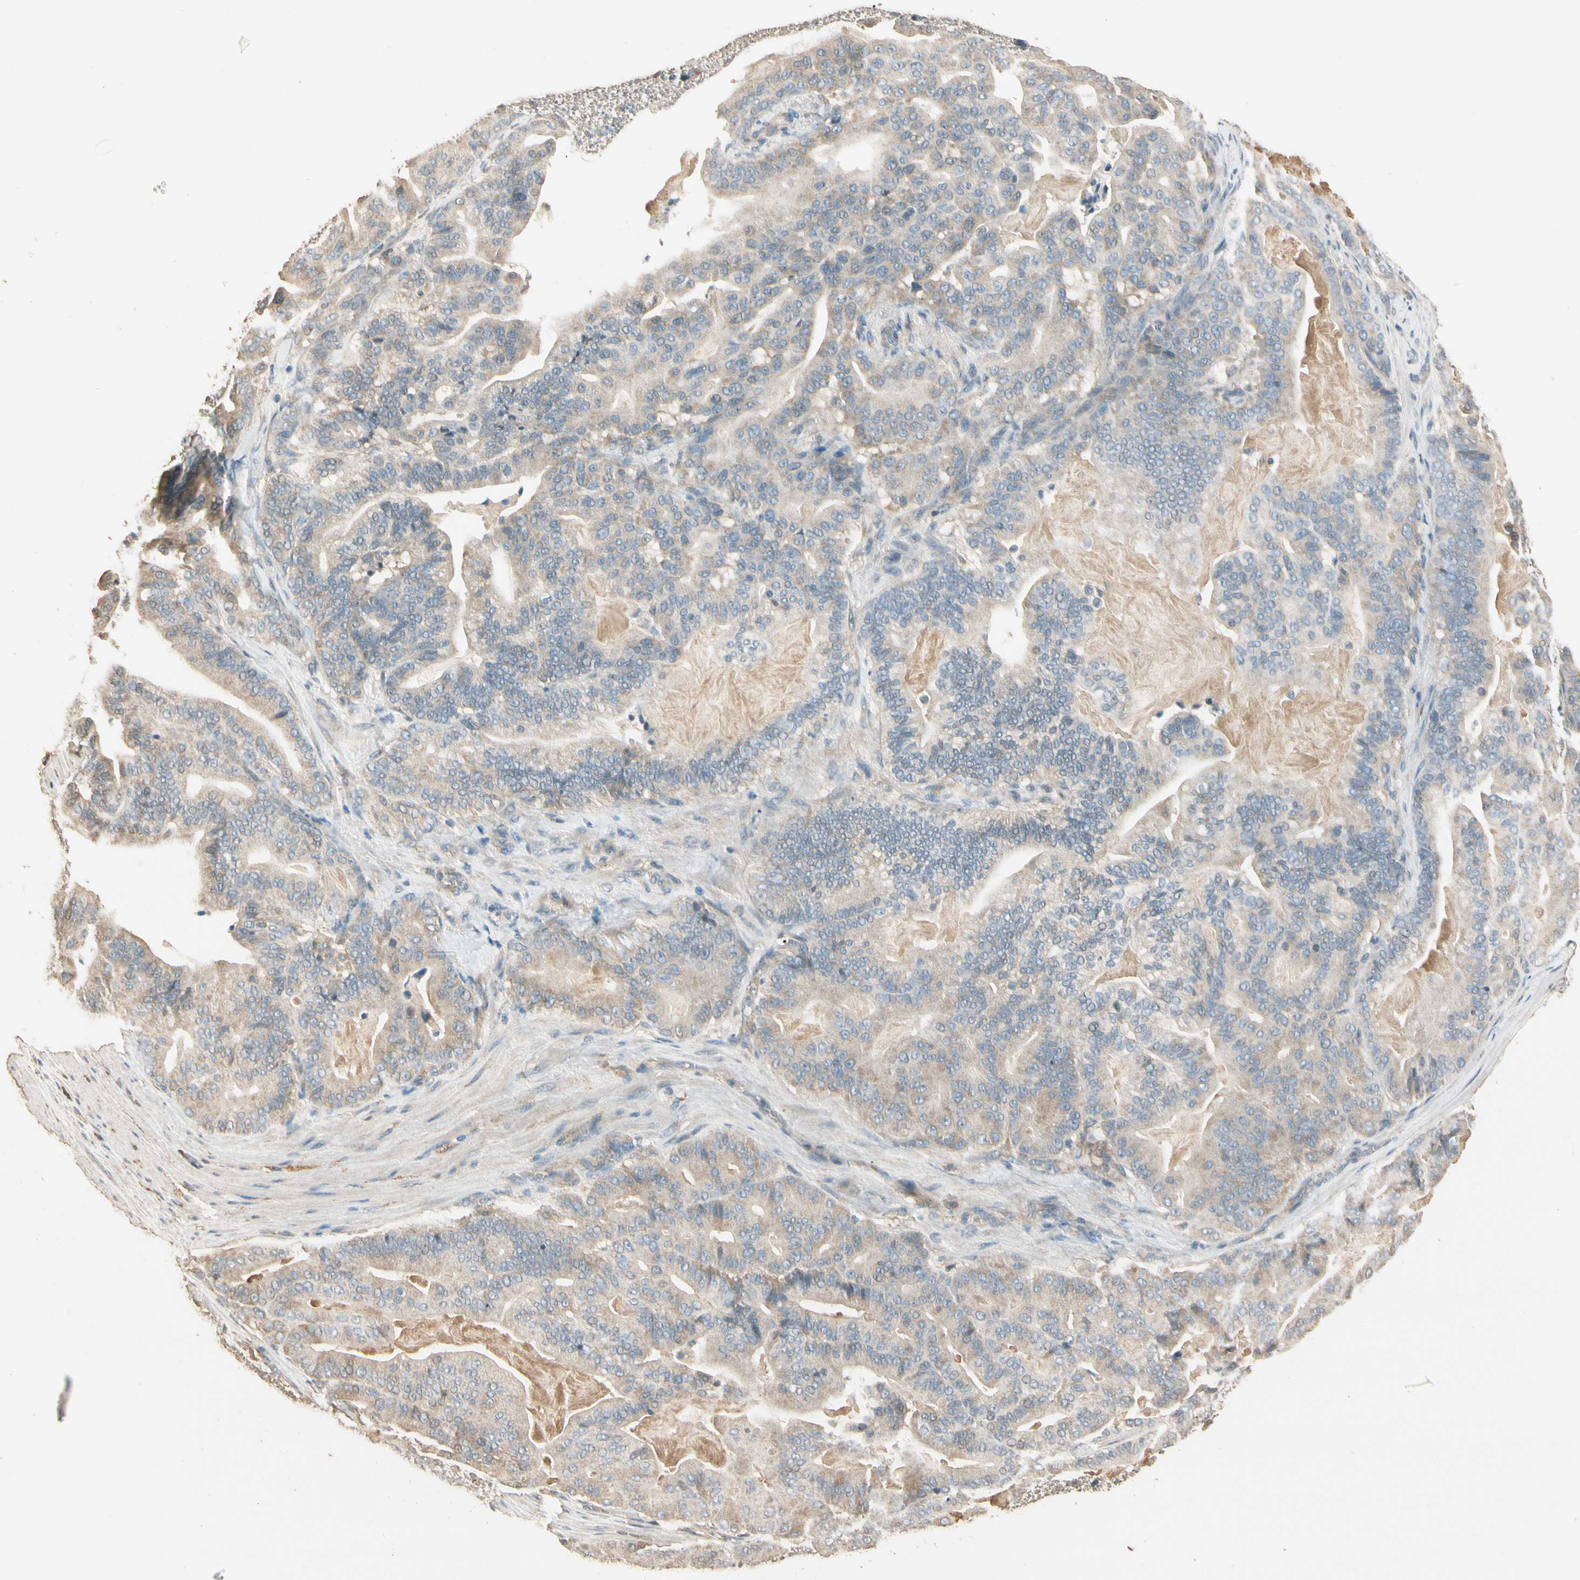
{"staining": {"intensity": "weak", "quantity": "25%-75%", "location": "cytoplasmic/membranous"}, "tissue": "pancreatic cancer", "cell_type": "Tumor cells", "image_type": "cancer", "snomed": [{"axis": "morphology", "description": "Adenocarcinoma, NOS"}, {"axis": "topography", "description": "Pancreas"}], "caption": "High-magnification brightfield microscopy of adenocarcinoma (pancreatic) stained with DAB (brown) and counterstained with hematoxylin (blue). tumor cells exhibit weak cytoplasmic/membranous expression is seen in about25%-75% of cells.", "gene": "CDH6", "patient": {"sex": "male", "age": 63}}